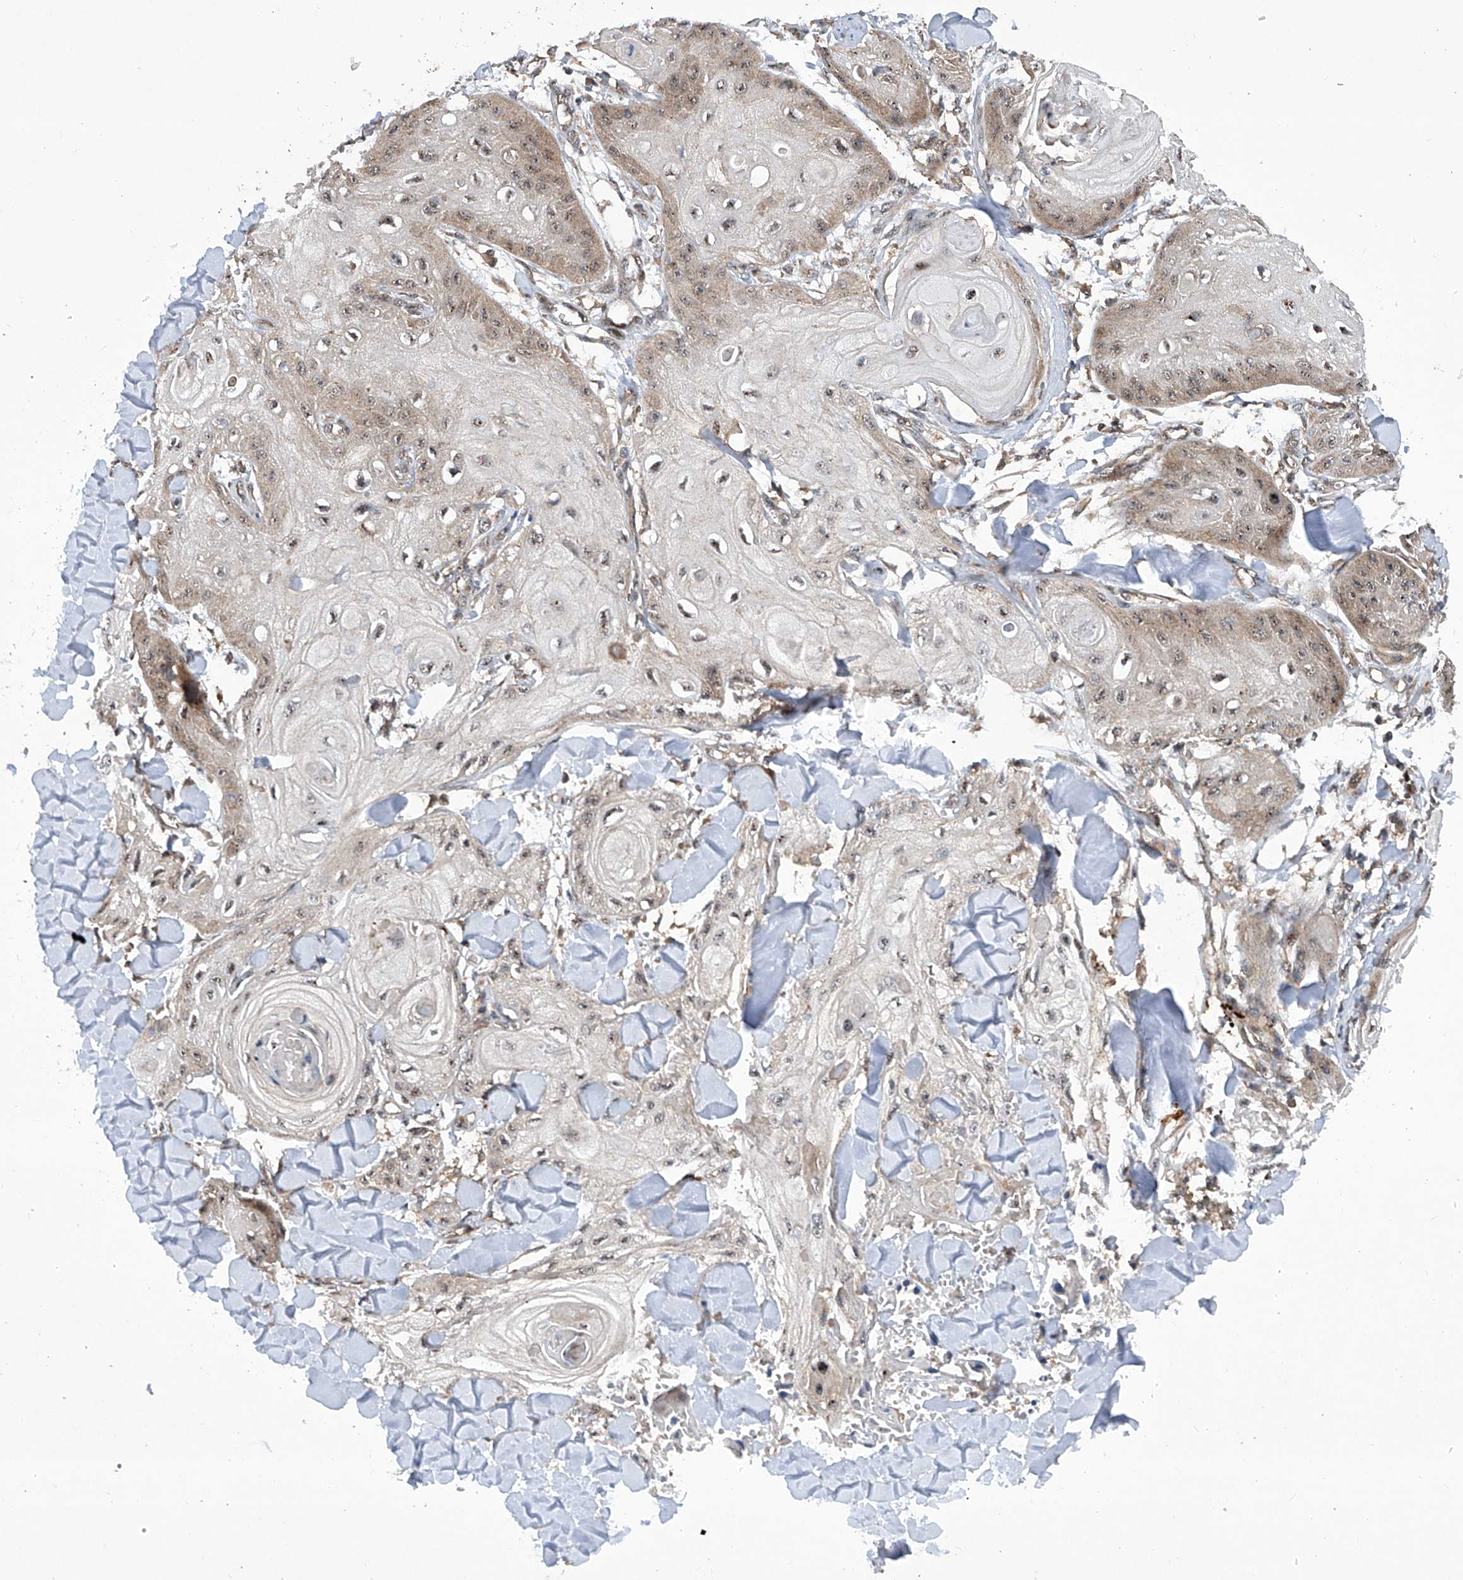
{"staining": {"intensity": "weak", "quantity": "<25%", "location": "cytoplasmic/membranous,nuclear"}, "tissue": "skin cancer", "cell_type": "Tumor cells", "image_type": "cancer", "snomed": [{"axis": "morphology", "description": "Squamous cell carcinoma, NOS"}, {"axis": "topography", "description": "Skin"}], "caption": "This micrograph is of skin cancer (squamous cell carcinoma) stained with immunohistochemistry (IHC) to label a protein in brown with the nuclei are counter-stained blue. There is no positivity in tumor cells.", "gene": "CISH", "patient": {"sex": "male", "age": 74}}